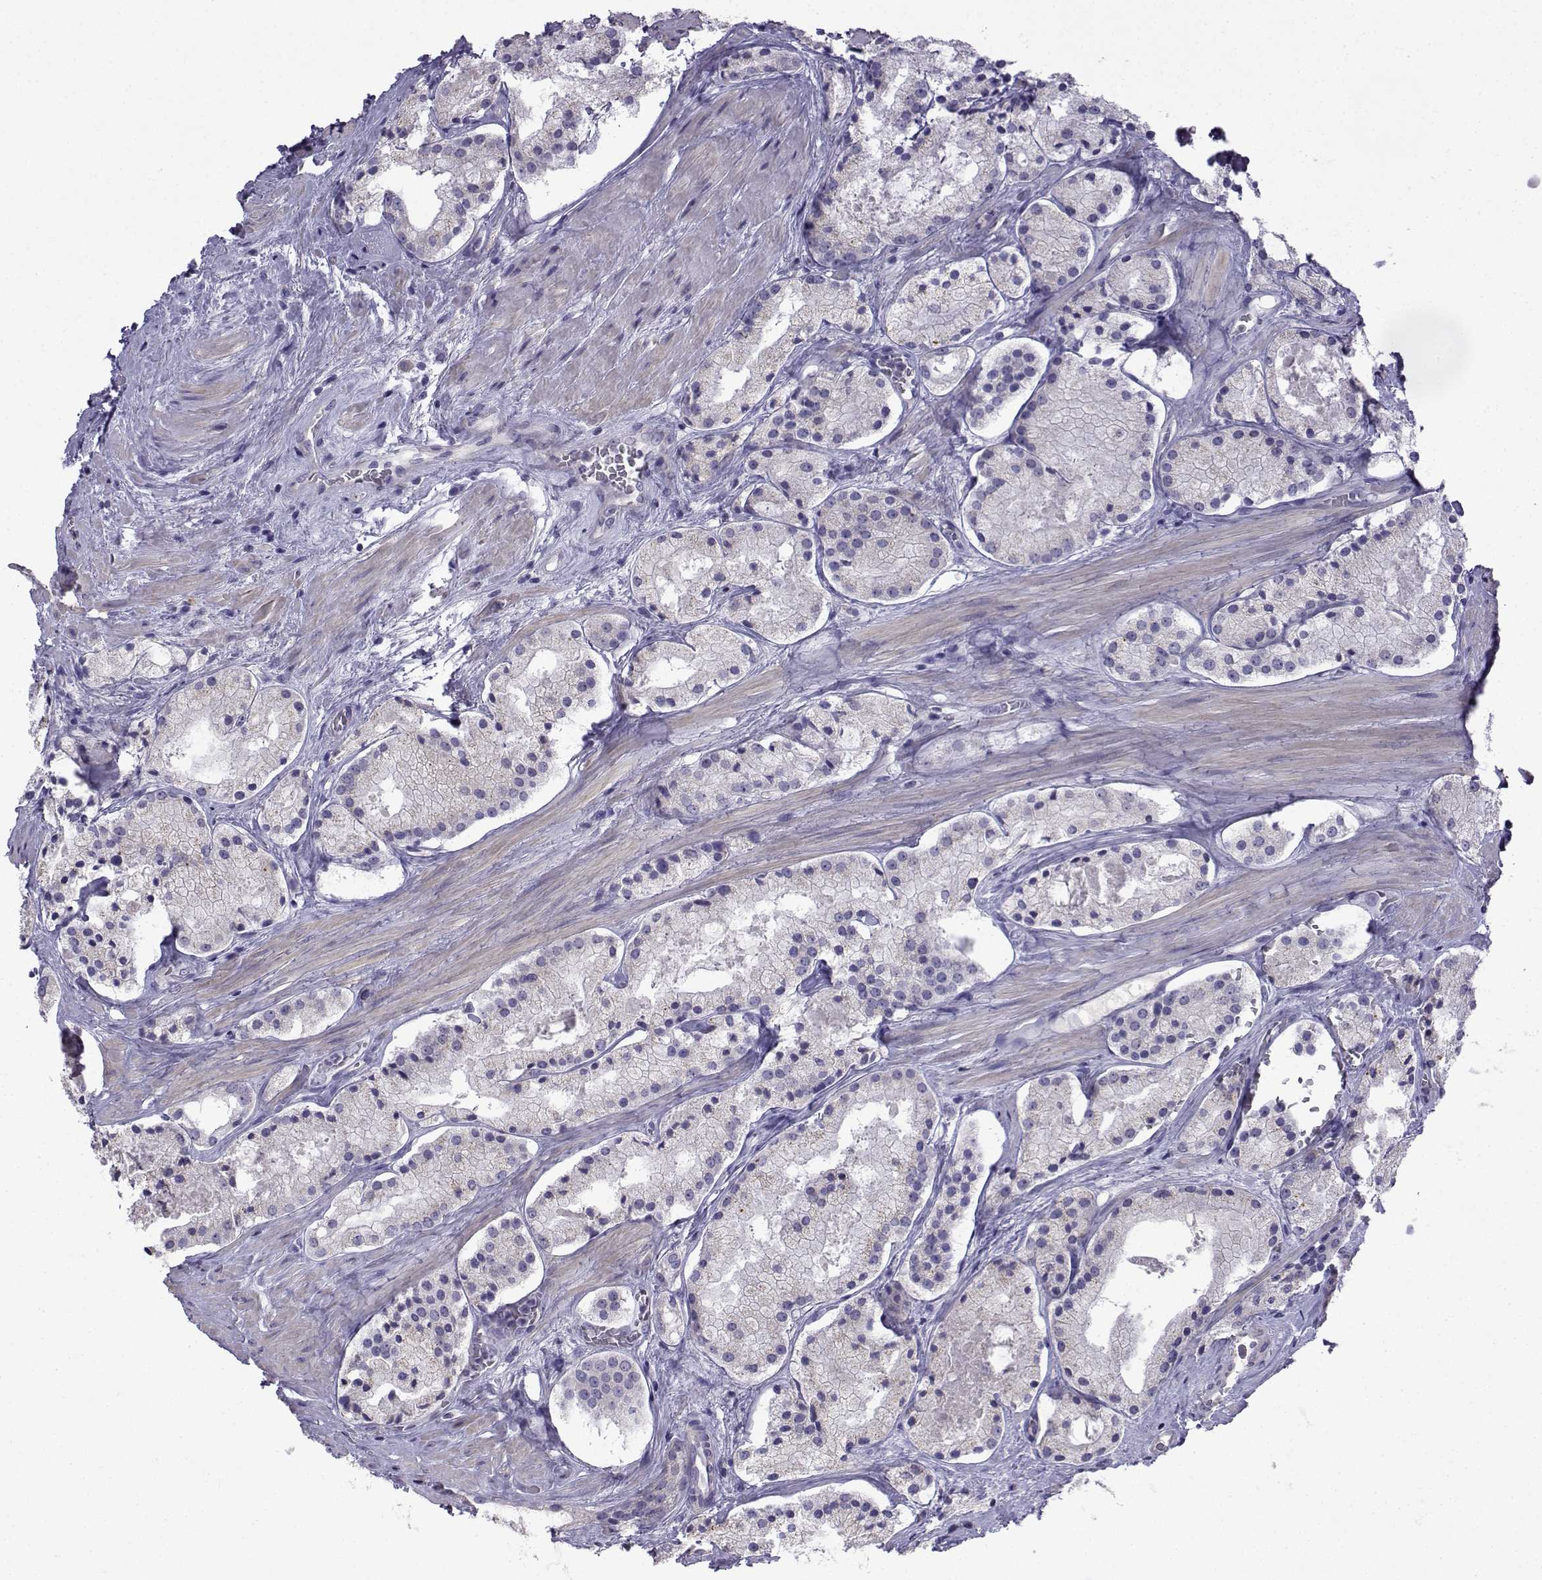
{"staining": {"intensity": "negative", "quantity": "none", "location": "none"}, "tissue": "prostate cancer", "cell_type": "Tumor cells", "image_type": "cancer", "snomed": [{"axis": "morphology", "description": "Adenocarcinoma, NOS"}, {"axis": "morphology", "description": "Adenocarcinoma, High grade"}, {"axis": "topography", "description": "Prostate"}], "caption": "DAB (3,3'-diaminobenzidine) immunohistochemical staining of prostate cancer (adenocarcinoma (high-grade)) displays no significant positivity in tumor cells.", "gene": "SPACA7", "patient": {"sex": "male", "age": 64}}